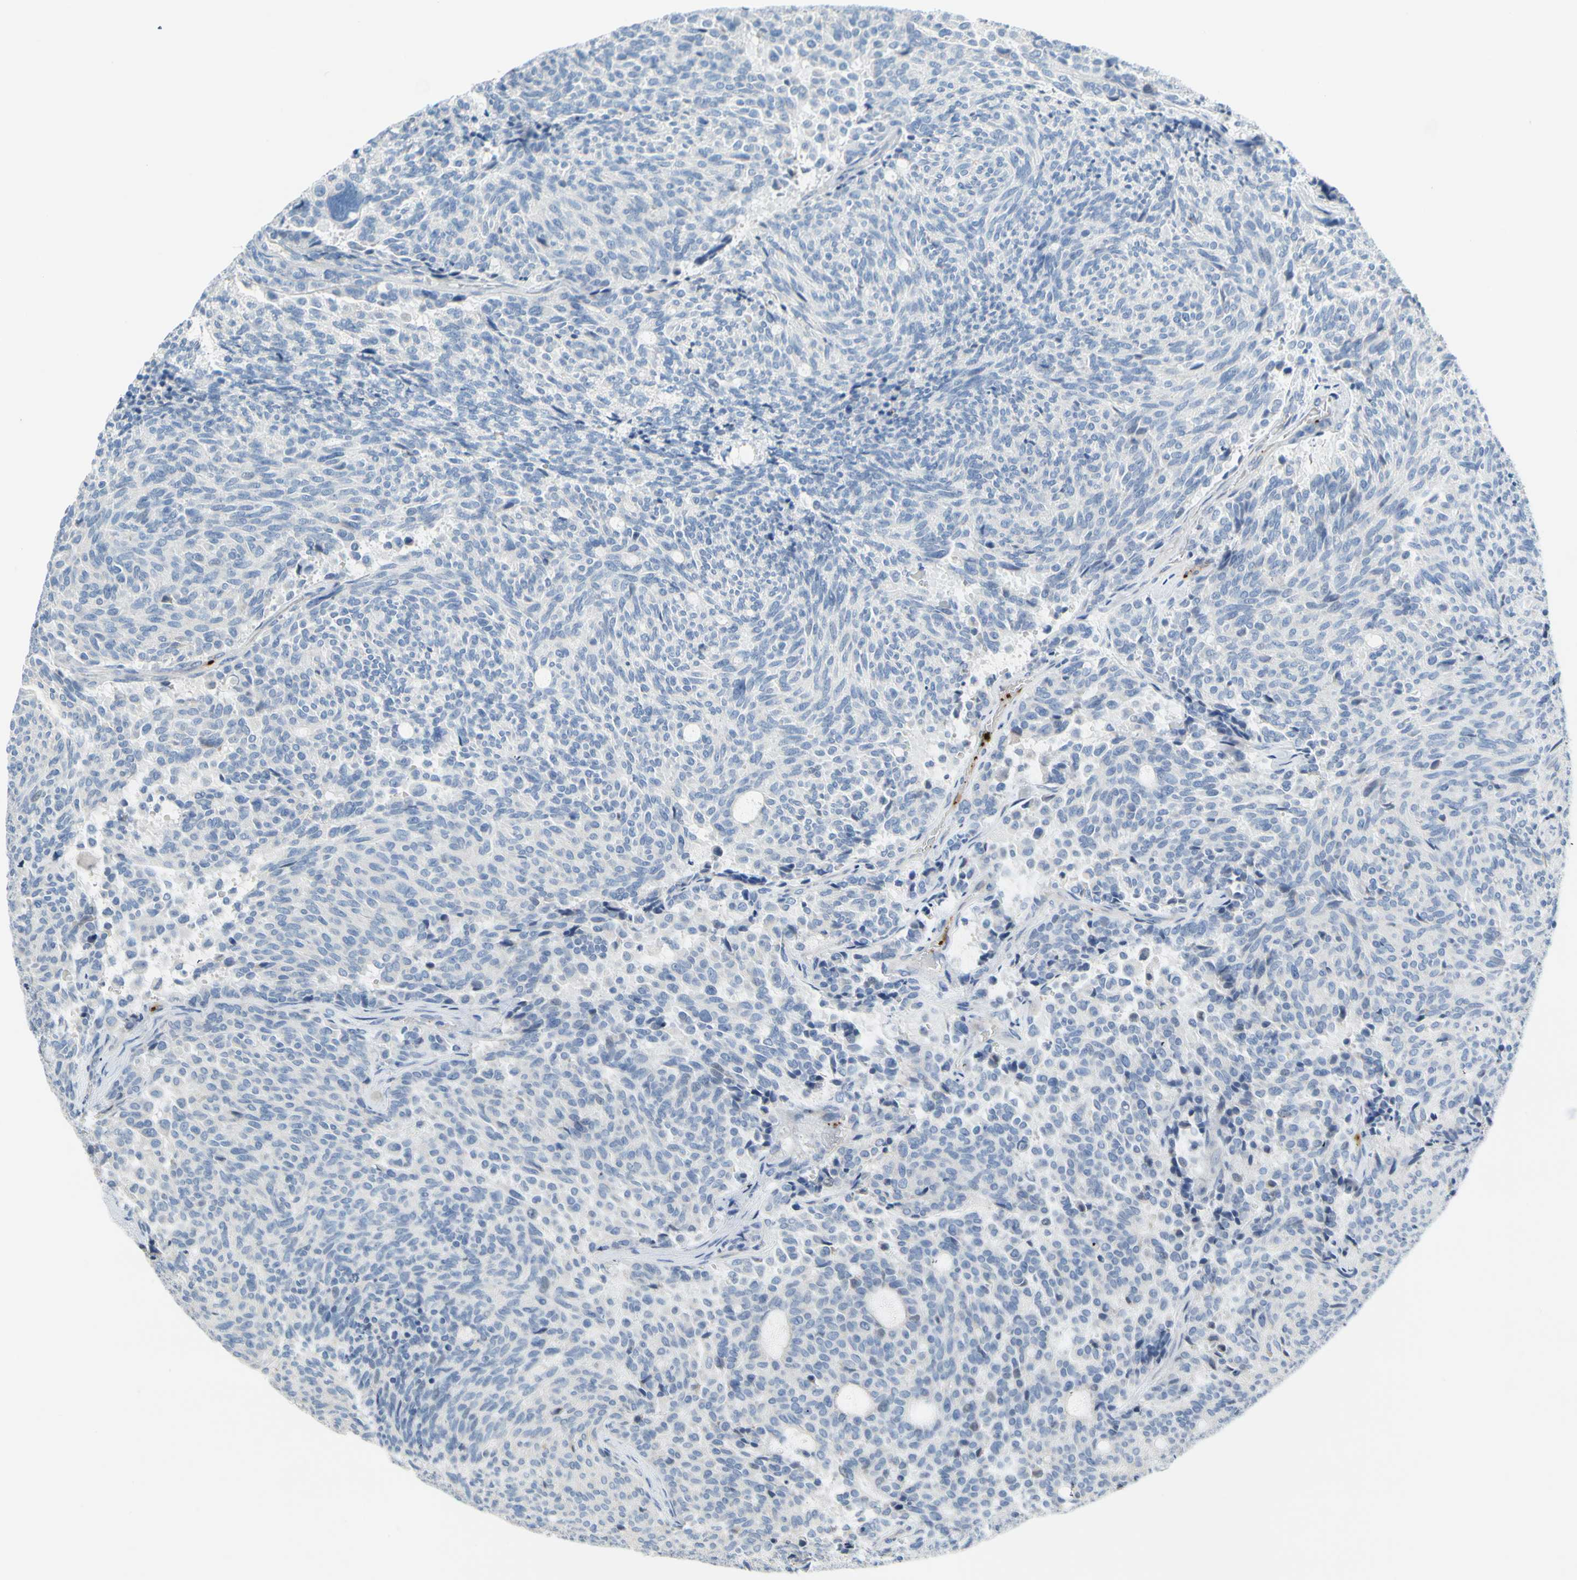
{"staining": {"intensity": "negative", "quantity": "none", "location": "none"}, "tissue": "carcinoid", "cell_type": "Tumor cells", "image_type": "cancer", "snomed": [{"axis": "morphology", "description": "Carcinoid, malignant, NOS"}, {"axis": "topography", "description": "Pancreas"}], "caption": "Immunohistochemistry (IHC) histopathology image of neoplastic tissue: malignant carcinoid stained with DAB (3,3'-diaminobenzidine) demonstrates no significant protein staining in tumor cells.", "gene": "PPBP", "patient": {"sex": "female", "age": 54}}